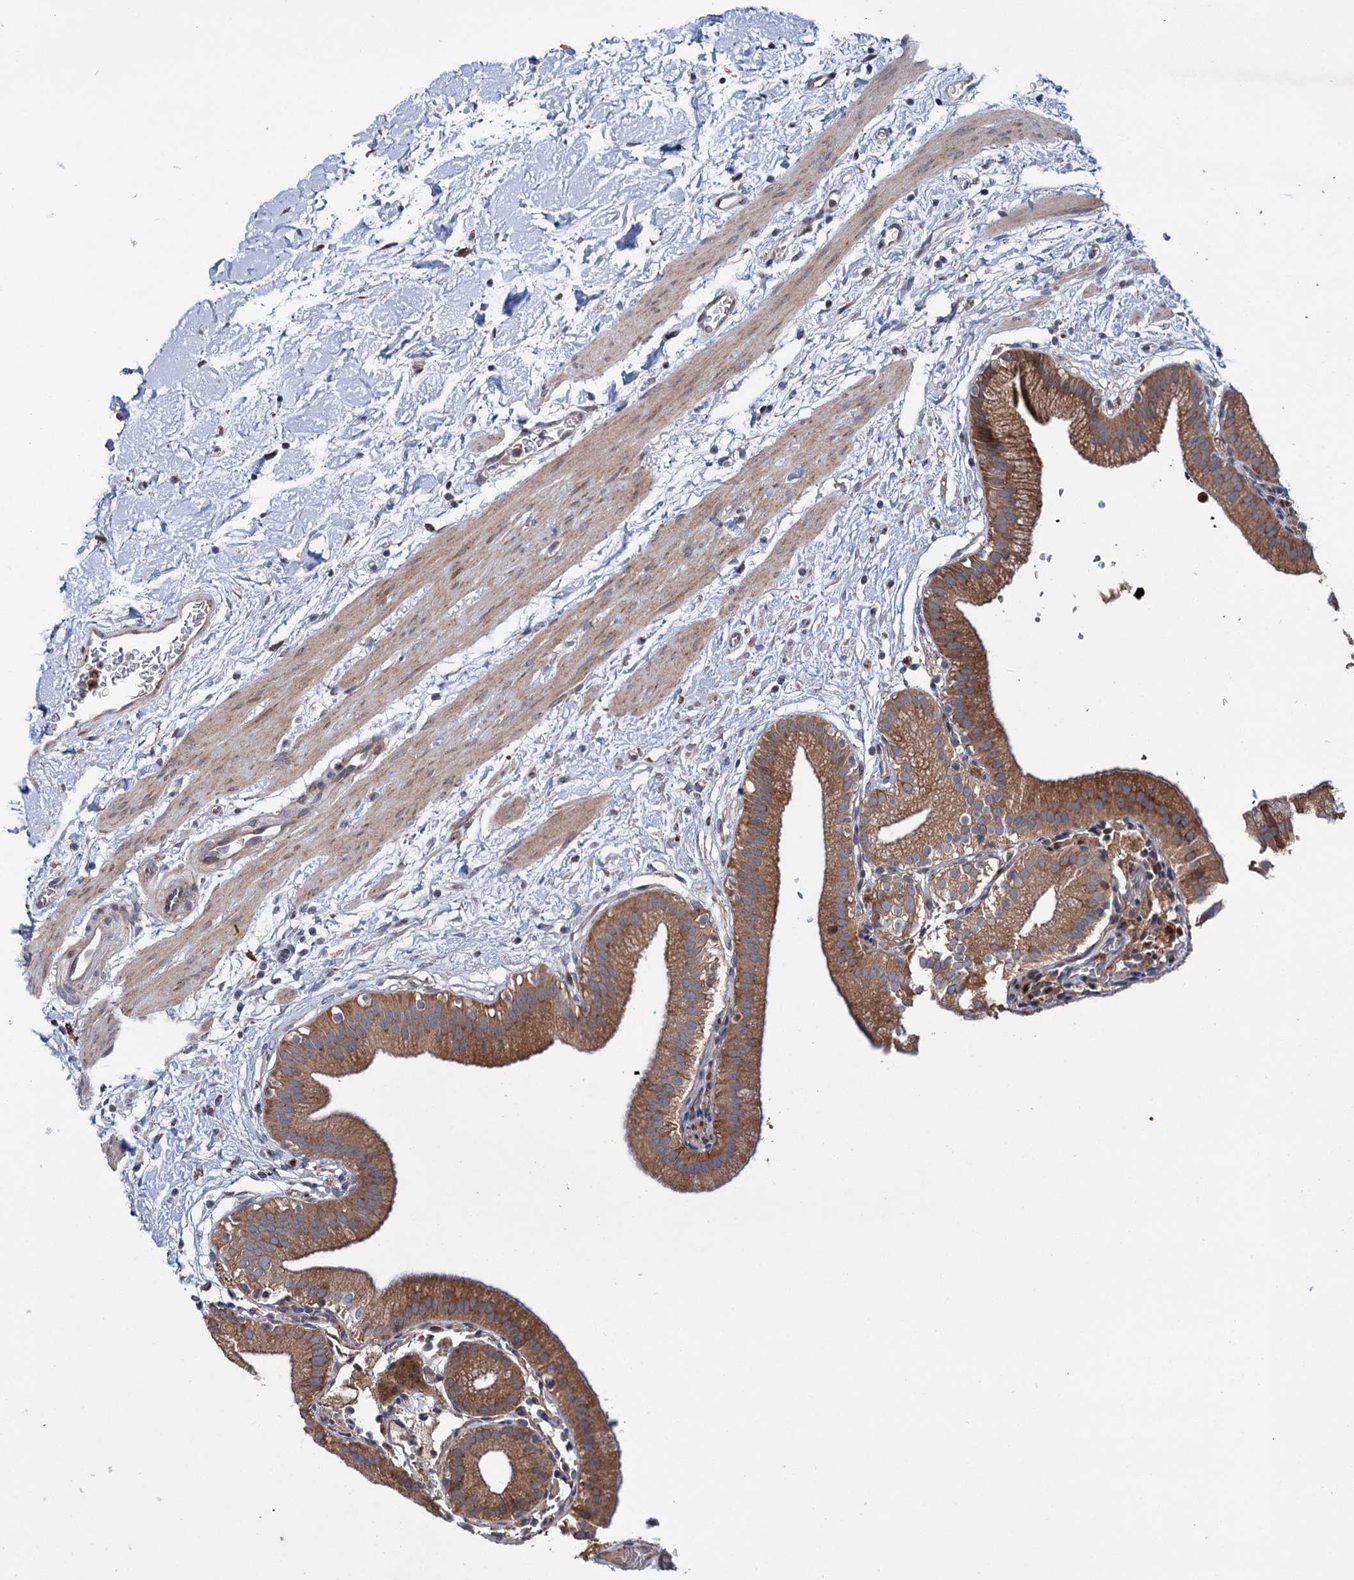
{"staining": {"intensity": "moderate", "quantity": ">75%", "location": "cytoplasmic/membranous"}, "tissue": "gallbladder", "cell_type": "Glandular cells", "image_type": "normal", "snomed": [{"axis": "morphology", "description": "Normal tissue, NOS"}, {"axis": "topography", "description": "Gallbladder"}], "caption": "The histopathology image displays a brown stain indicating the presence of a protein in the cytoplasmic/membranous of glandular cells in gallbladder. (Stains: DAB in brown, nuclei in blue, Microscopy: brightfield microscopy at high magnification).", "gene": "PTPN3", "patient": {"sex": "male", "age": 55}}